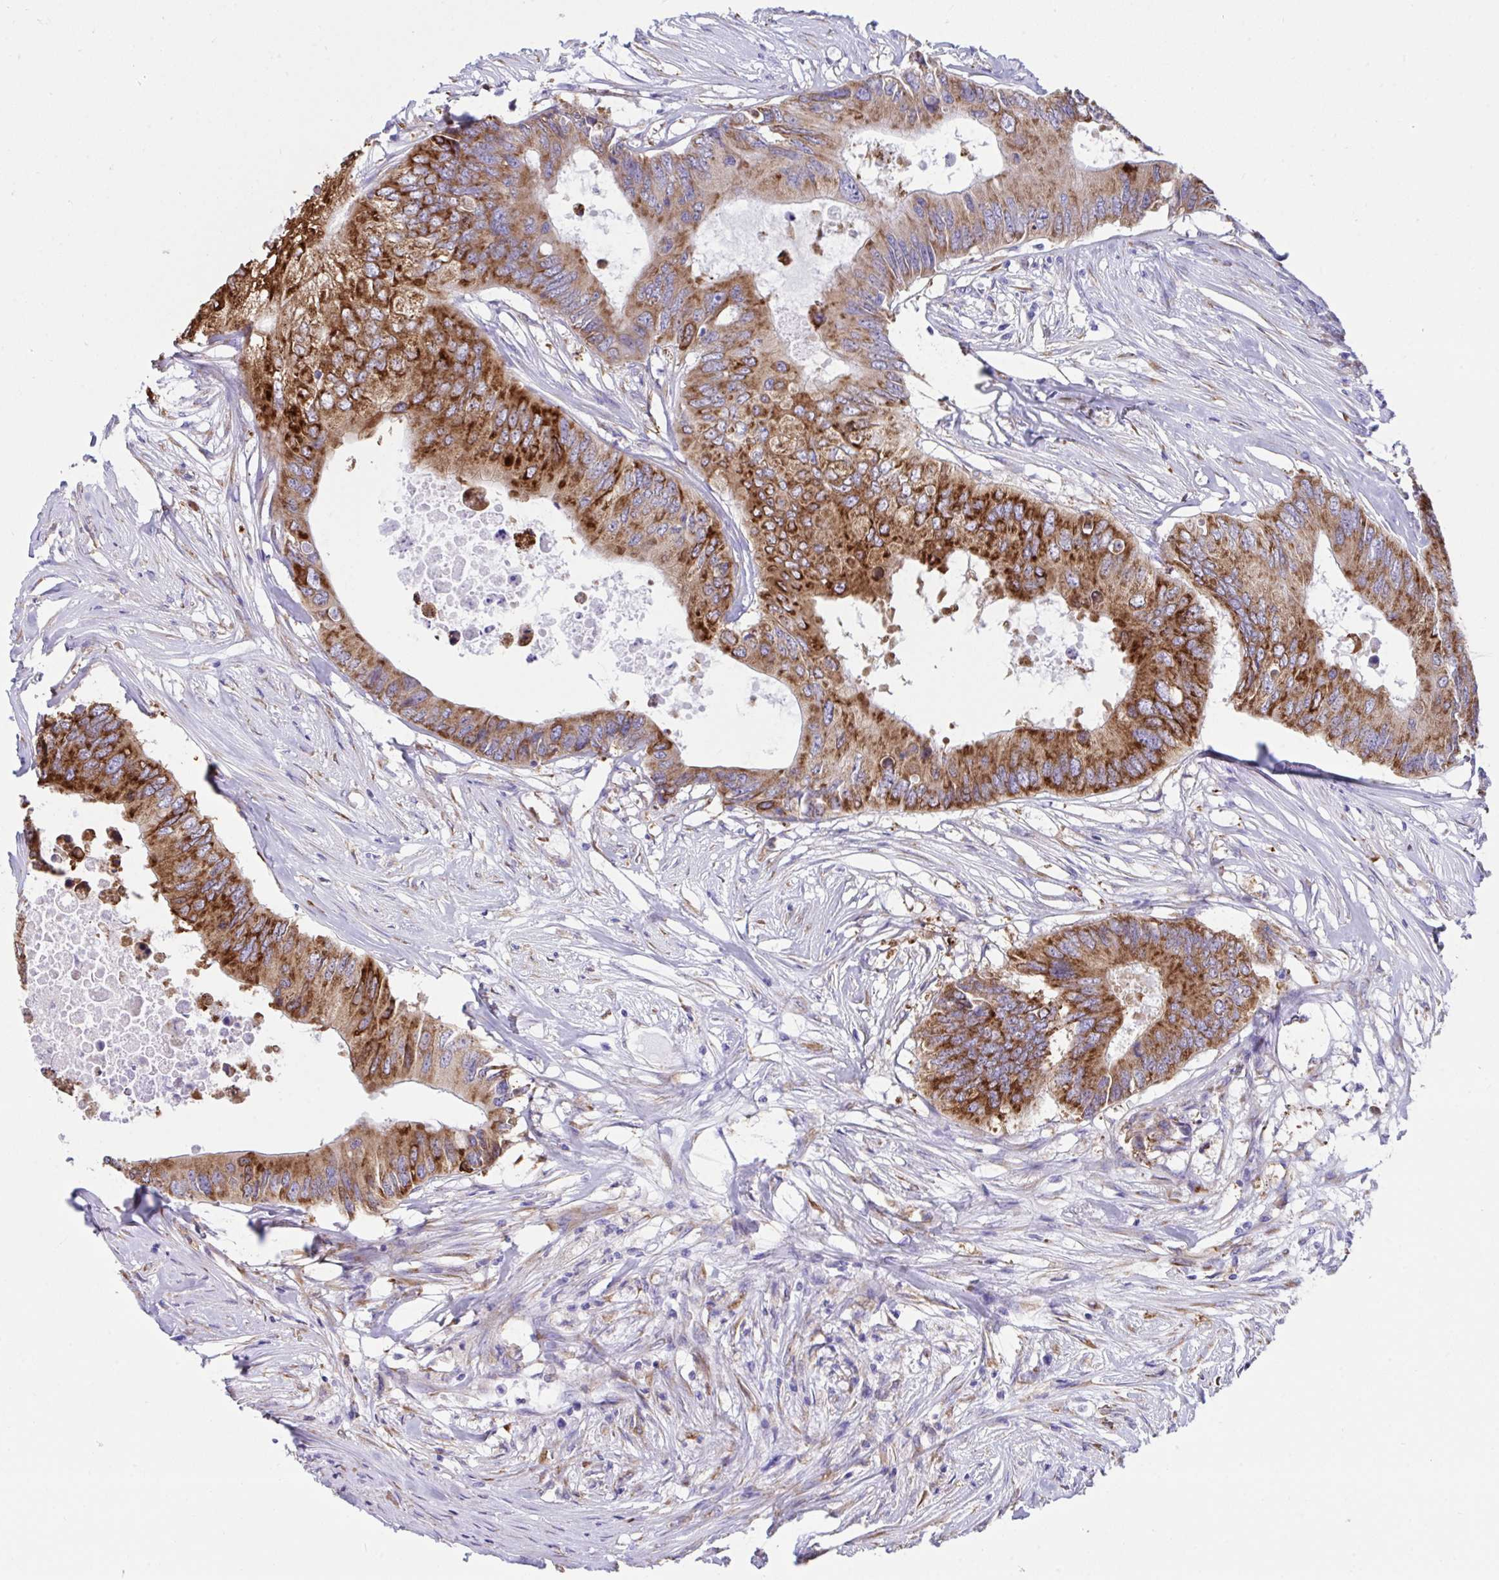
{"staining": {"intensity": "strong", "quantity": ">75%", "location": "cytoplasmic/membranous"}, "tissue": "colorectal cancer", "cell_type": "Tumor cells", "image_type": "cancer", "snomed": [{"axis": "morphology", "description": "Adenocarcinoma, NOS"}, {"axis": "topography", "description": "Colon"}], "caption": "Colorectal adenocarcinoma tissue exhibits strong cytoplasmic/membranous staining in about >75% of tumor cells", "gene": "ASPH", "patient": {"sex": "male", "age": 71}}